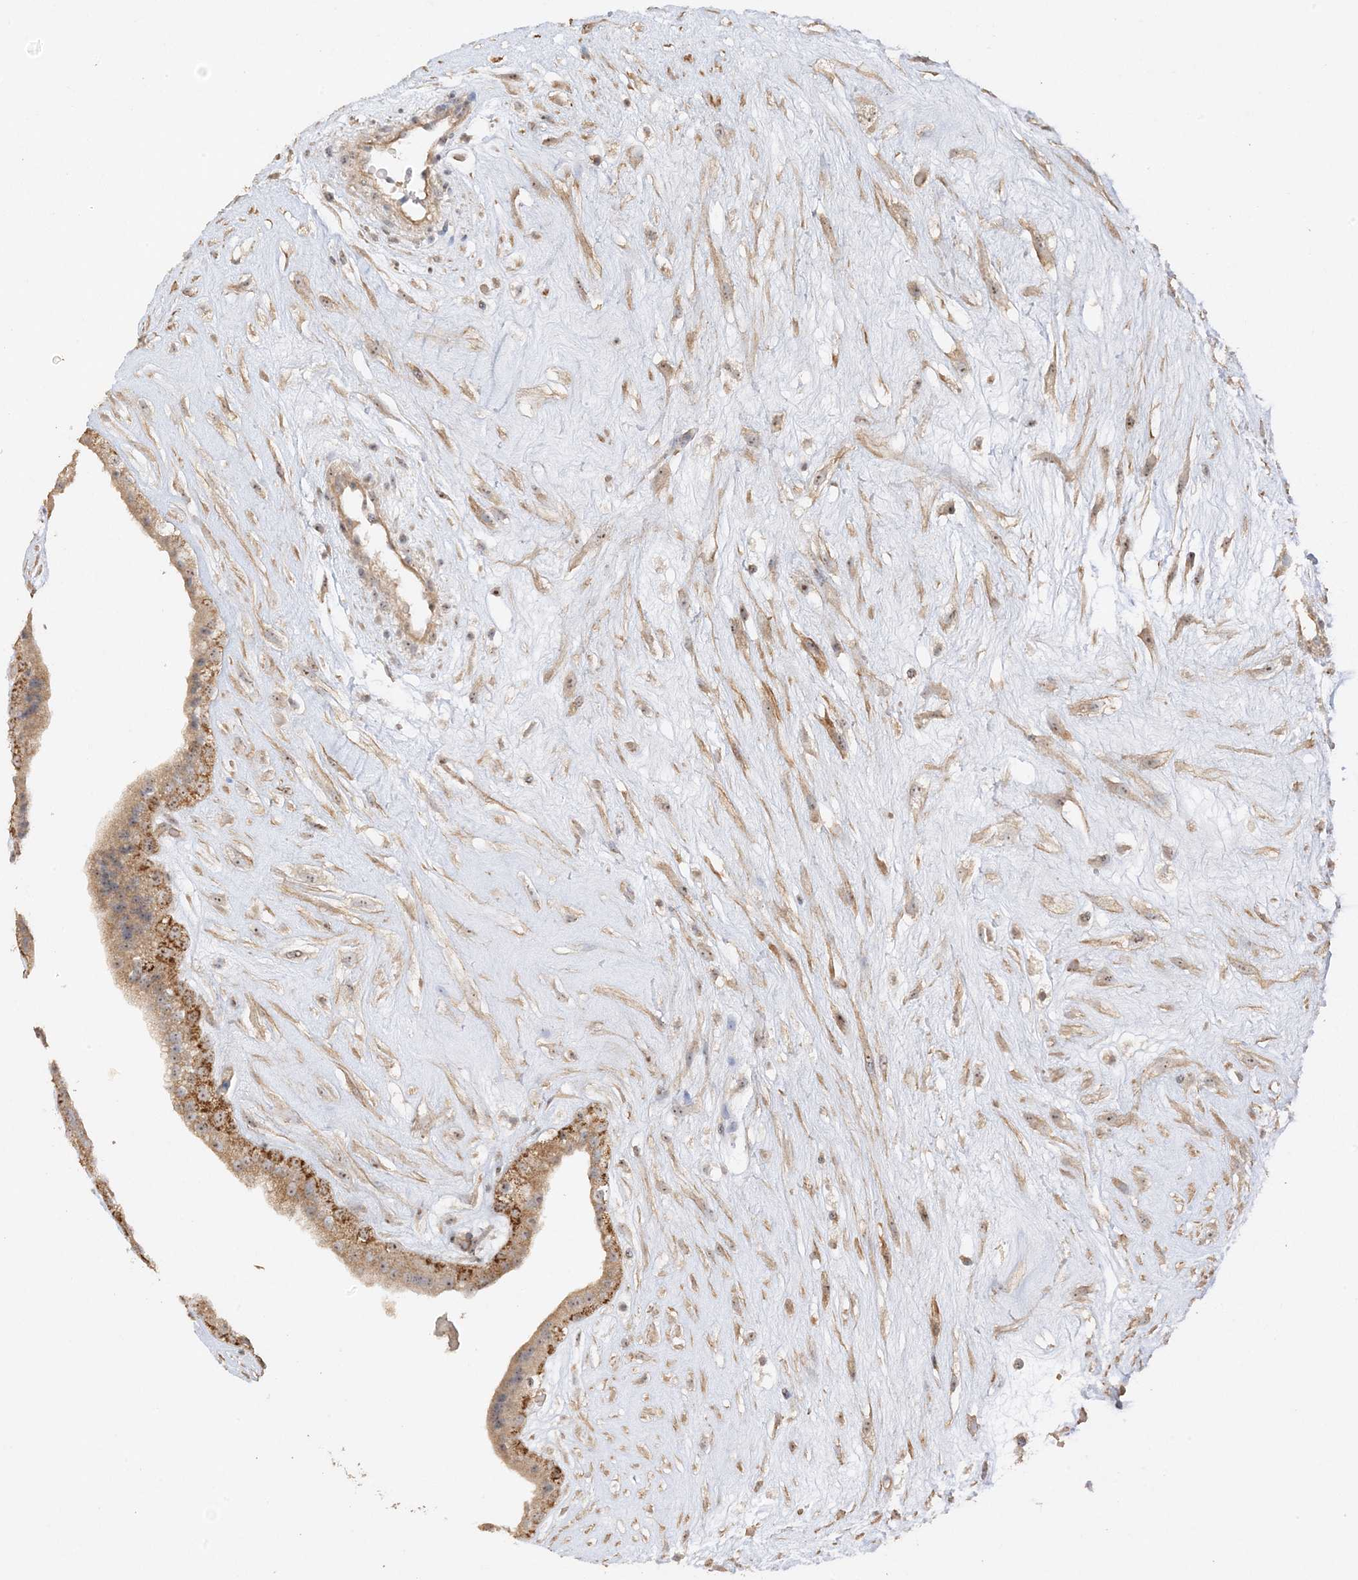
{"staining": {"intensity": "moderate", "quantity": ">75%", "location": "cytoplasmic/membranous,nuclear"}, "tissue": "placenta", "cell_type": "Decidual cells", "image_type": "normal", "snomed": [{"axis": "morphology", "description": "Normal tissue, NOS"}, {"axis": "topography", "description": "Placenta"}], "caption": "Protein positivity by immunohistochemistry (IHC) shows moderate cytoplasmic/membranous,nuclear positivity in approximately >75% of decidual cells in benign placenta.", "gene": "DDX18", "patient": {"sex": "female", "age": 18}}